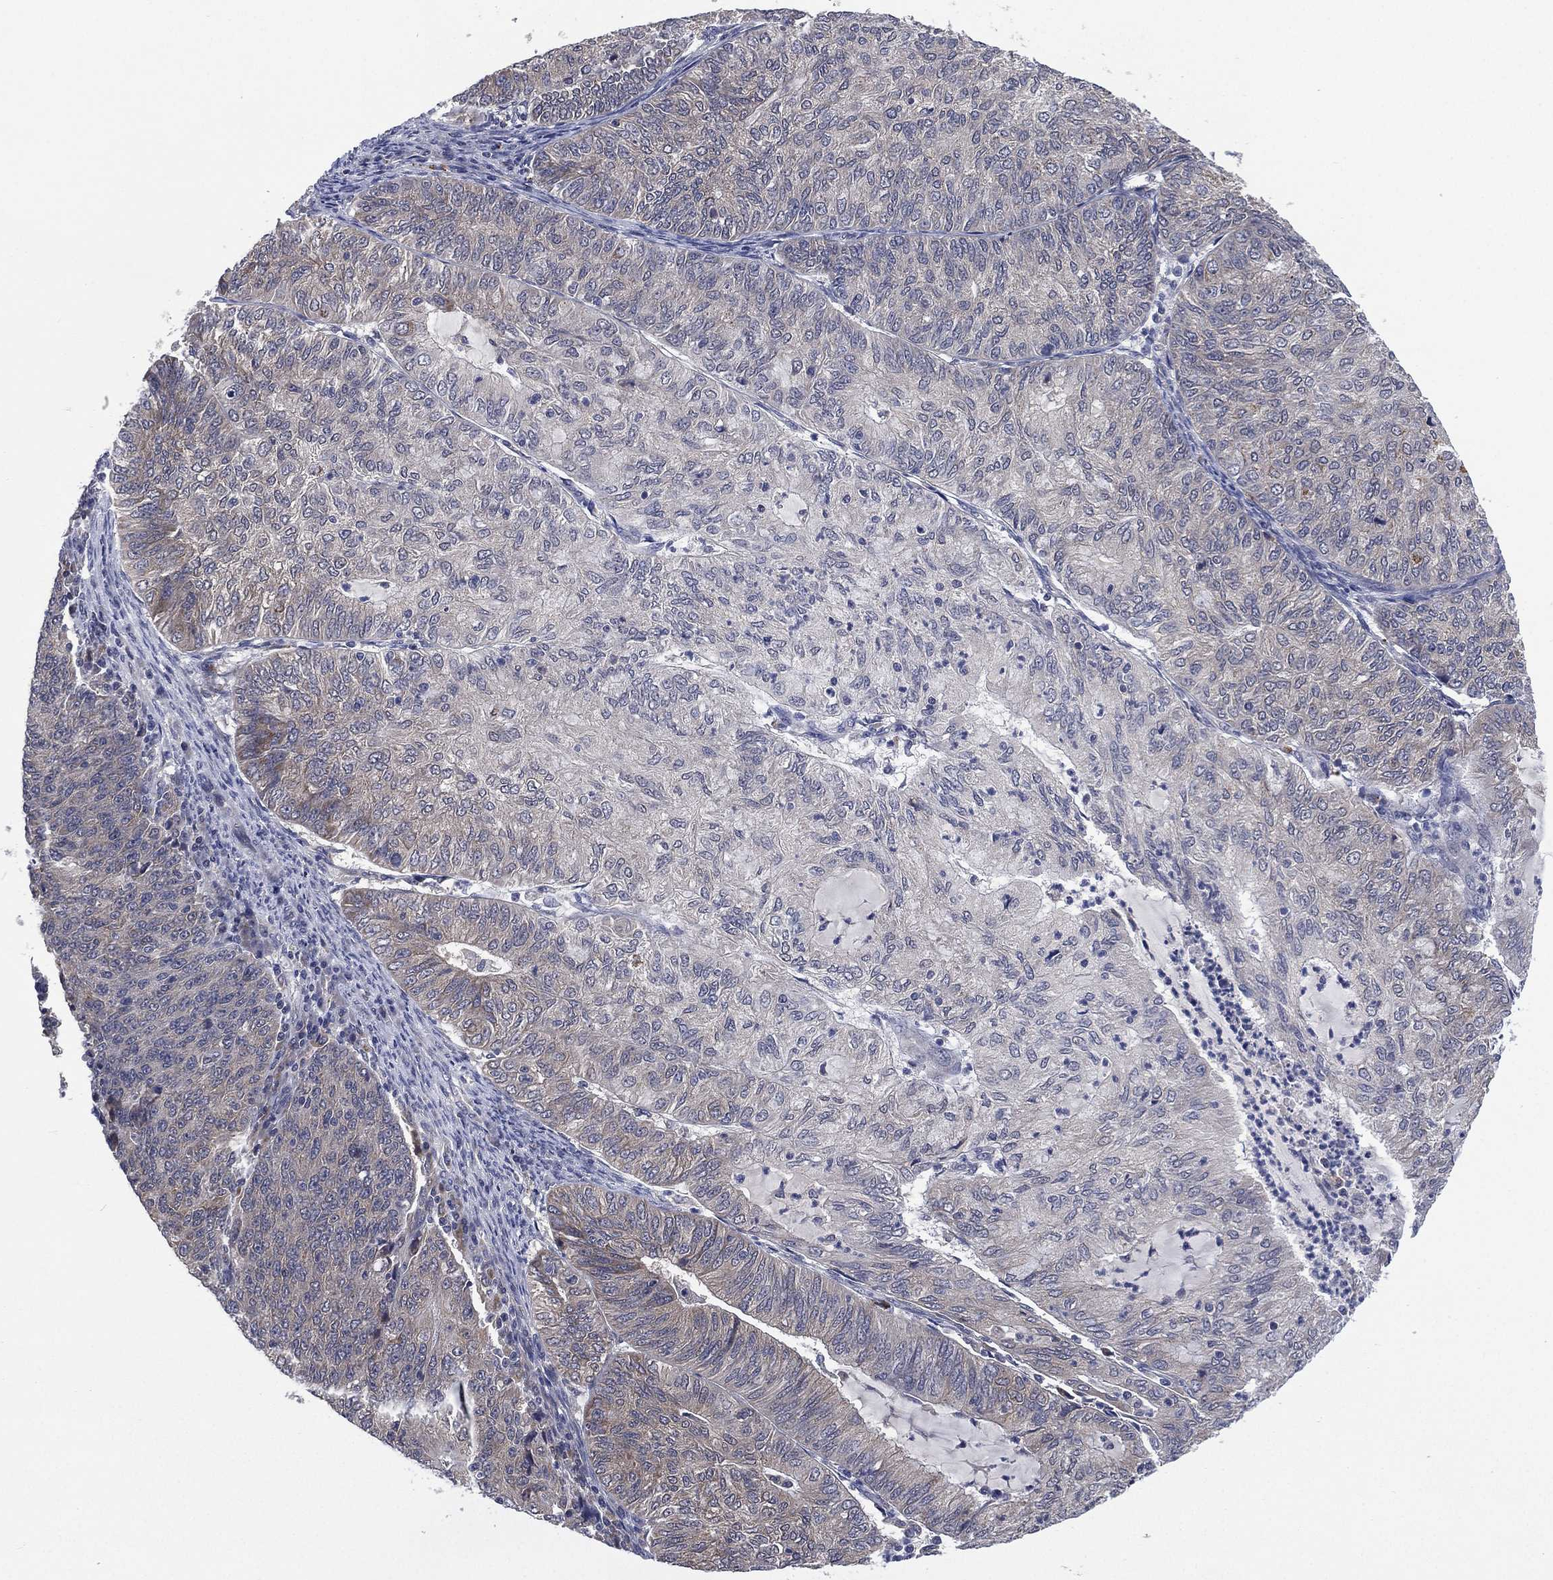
{"staining": {"intensity": "negative", "quantity": "none", "location": "none"}, "tissue": "endometrial cancer", "cell_type": "Tumor cells", "image_type": "cancer", "snomed": [{"axis": "morphology", "description": "Adenocarcinoma, NOS"}, {"axis": "topography", "description": "Endometrium"}], "caption": "DAB (3,3'-diaminobenzidine) immunohistochemical staining of human endometrial adenocarcinoma shows no significant staining in tumor cells.", "gene": "SELENOO", "patient": {"sex": "female", "age": 82}}